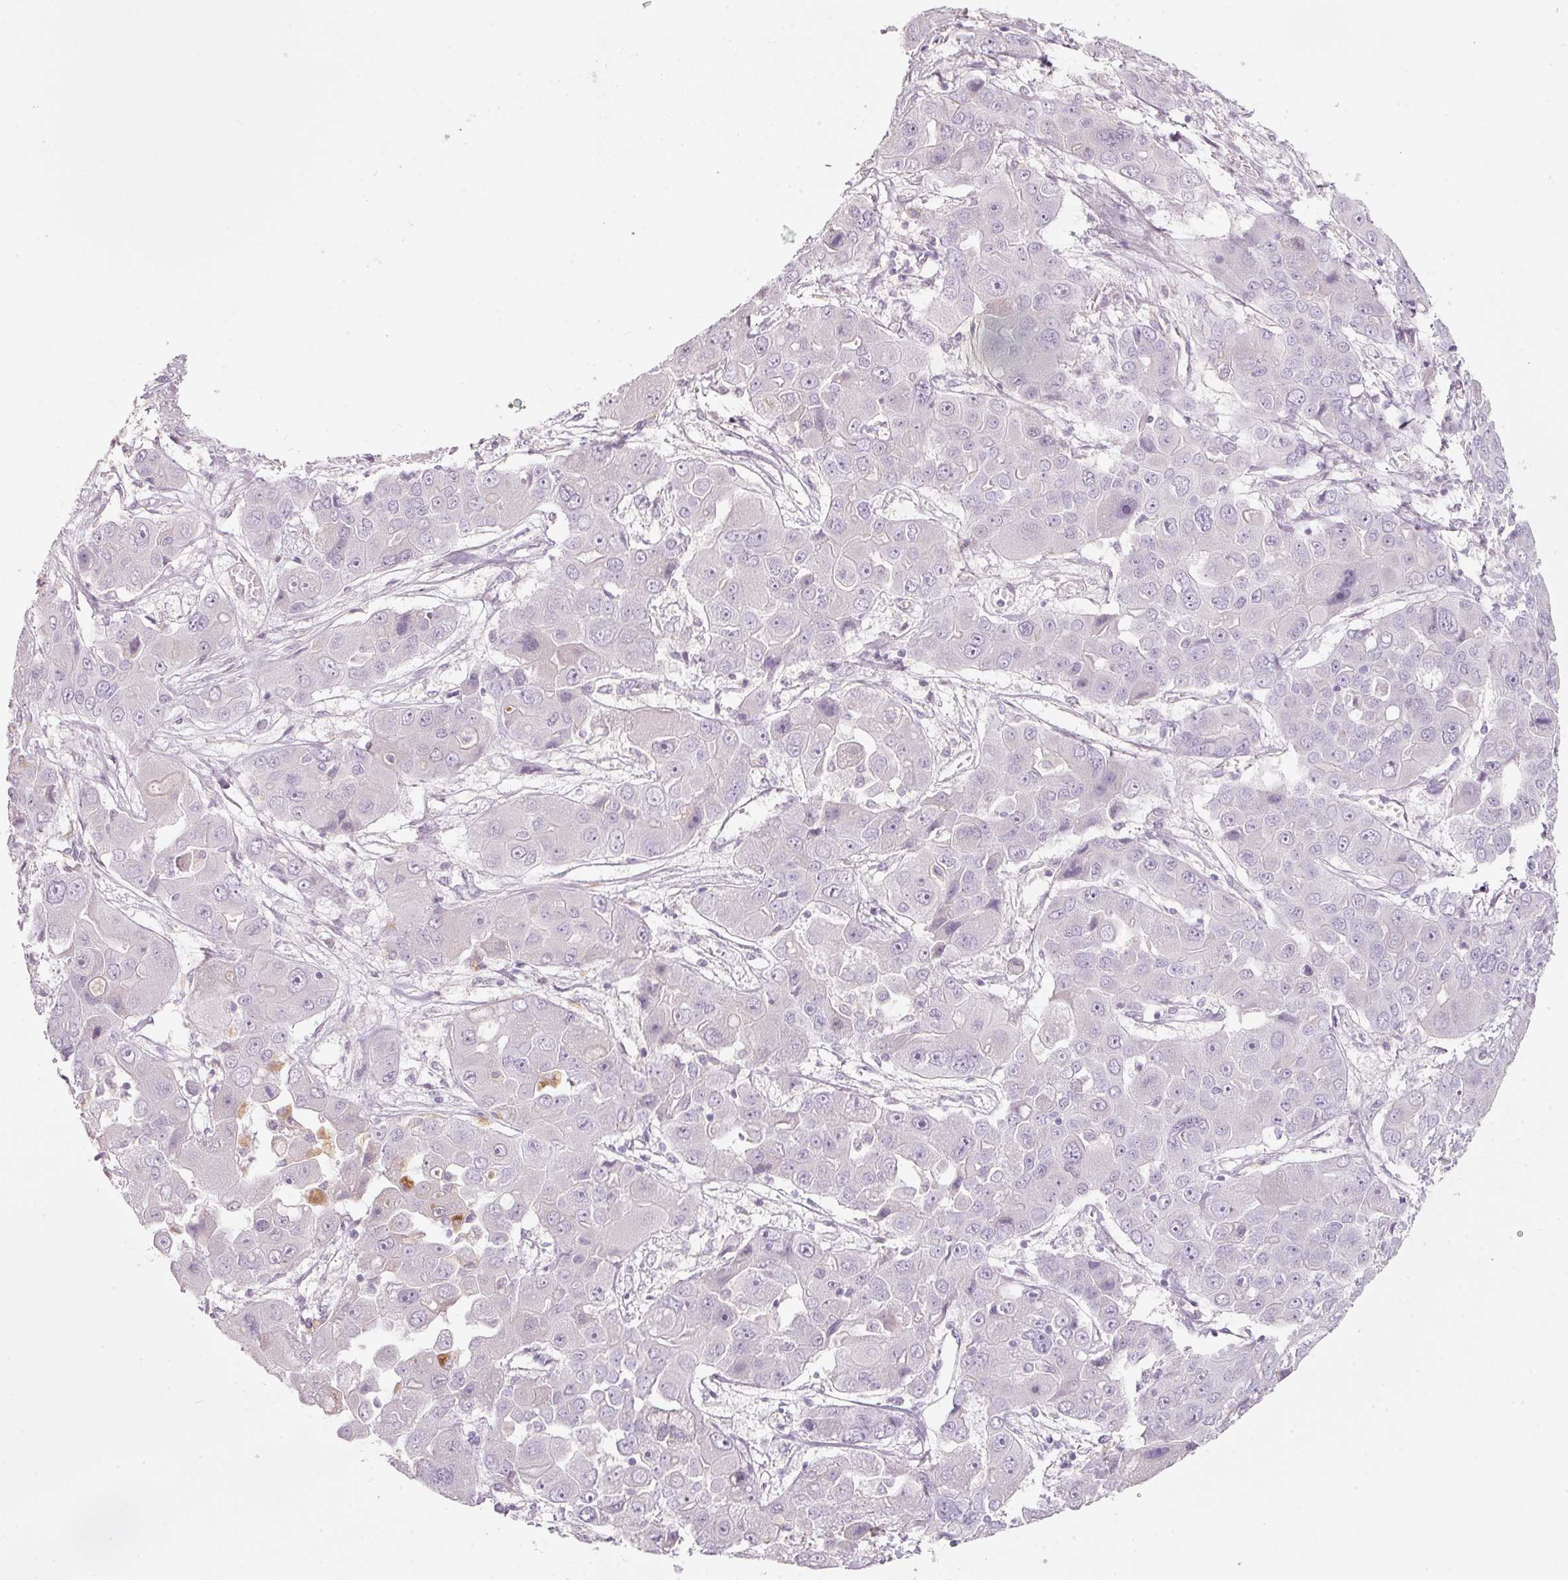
{"staining": {"intensity": "negative", "quantity": "none", "location": "none"}, "tissue": "liver cancer", "cell_type": "Tumor cells", "image_type": "cancer", "snomed": [{"axis": "morphology", "description": "Cholangiocarcinoma"}, {"axis": "topography", "description": "Liver"}], "caption": "Protein analysis of liver cancer (cholangiocarcinoma) shows no significant positivity in tumor cells.", "gene": "ENSG00000206549", "patient": {"sex": "male", "age": 67}}